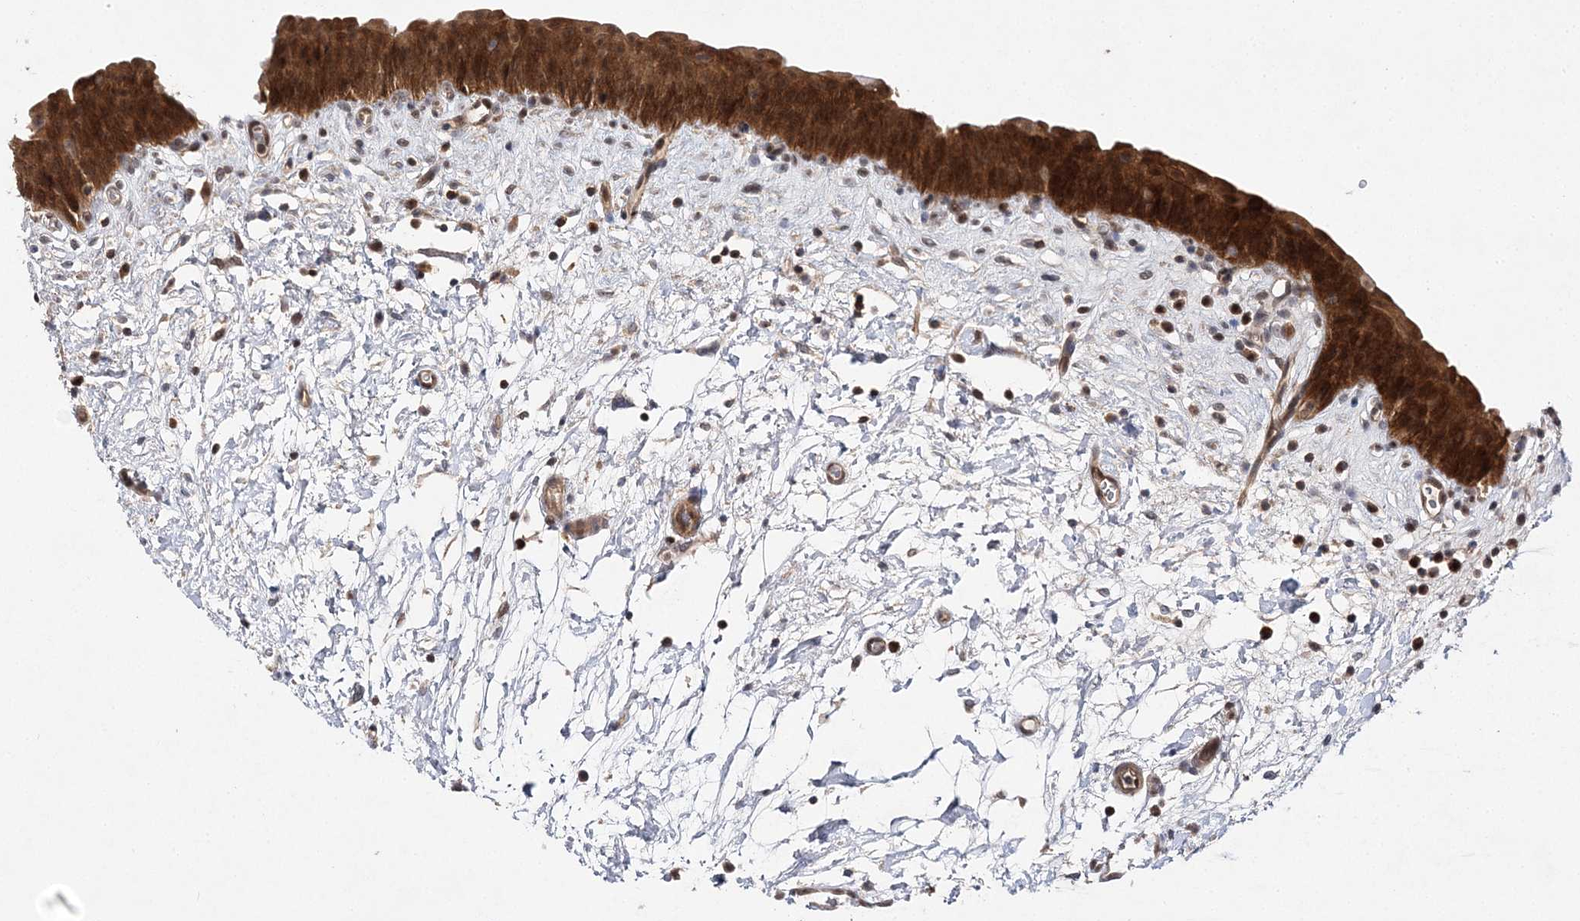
{"staining": {"intensity": "strong", "quantity": ">75%", "location": "cytoplasmic/membranous,nuclear"}, "tissue": "urinary bladder", "cell_type": "Urothelial cells", "image_type": "normal", "snomed": [{"axis": "morphology", "description": "Normal tissue, NOS"}, {"axis": "topography", "description": "Urinary bladder"}], "caption": "Urinary bladder stained with DAB immunohistochemistry (IHC) reveals high levels of strong cytoplasmic/membranous,nuclear positivity in about >75% of urothelial cells.", "gene": "NIF3L1", "patient": {"sex": "male", "age": 83}}